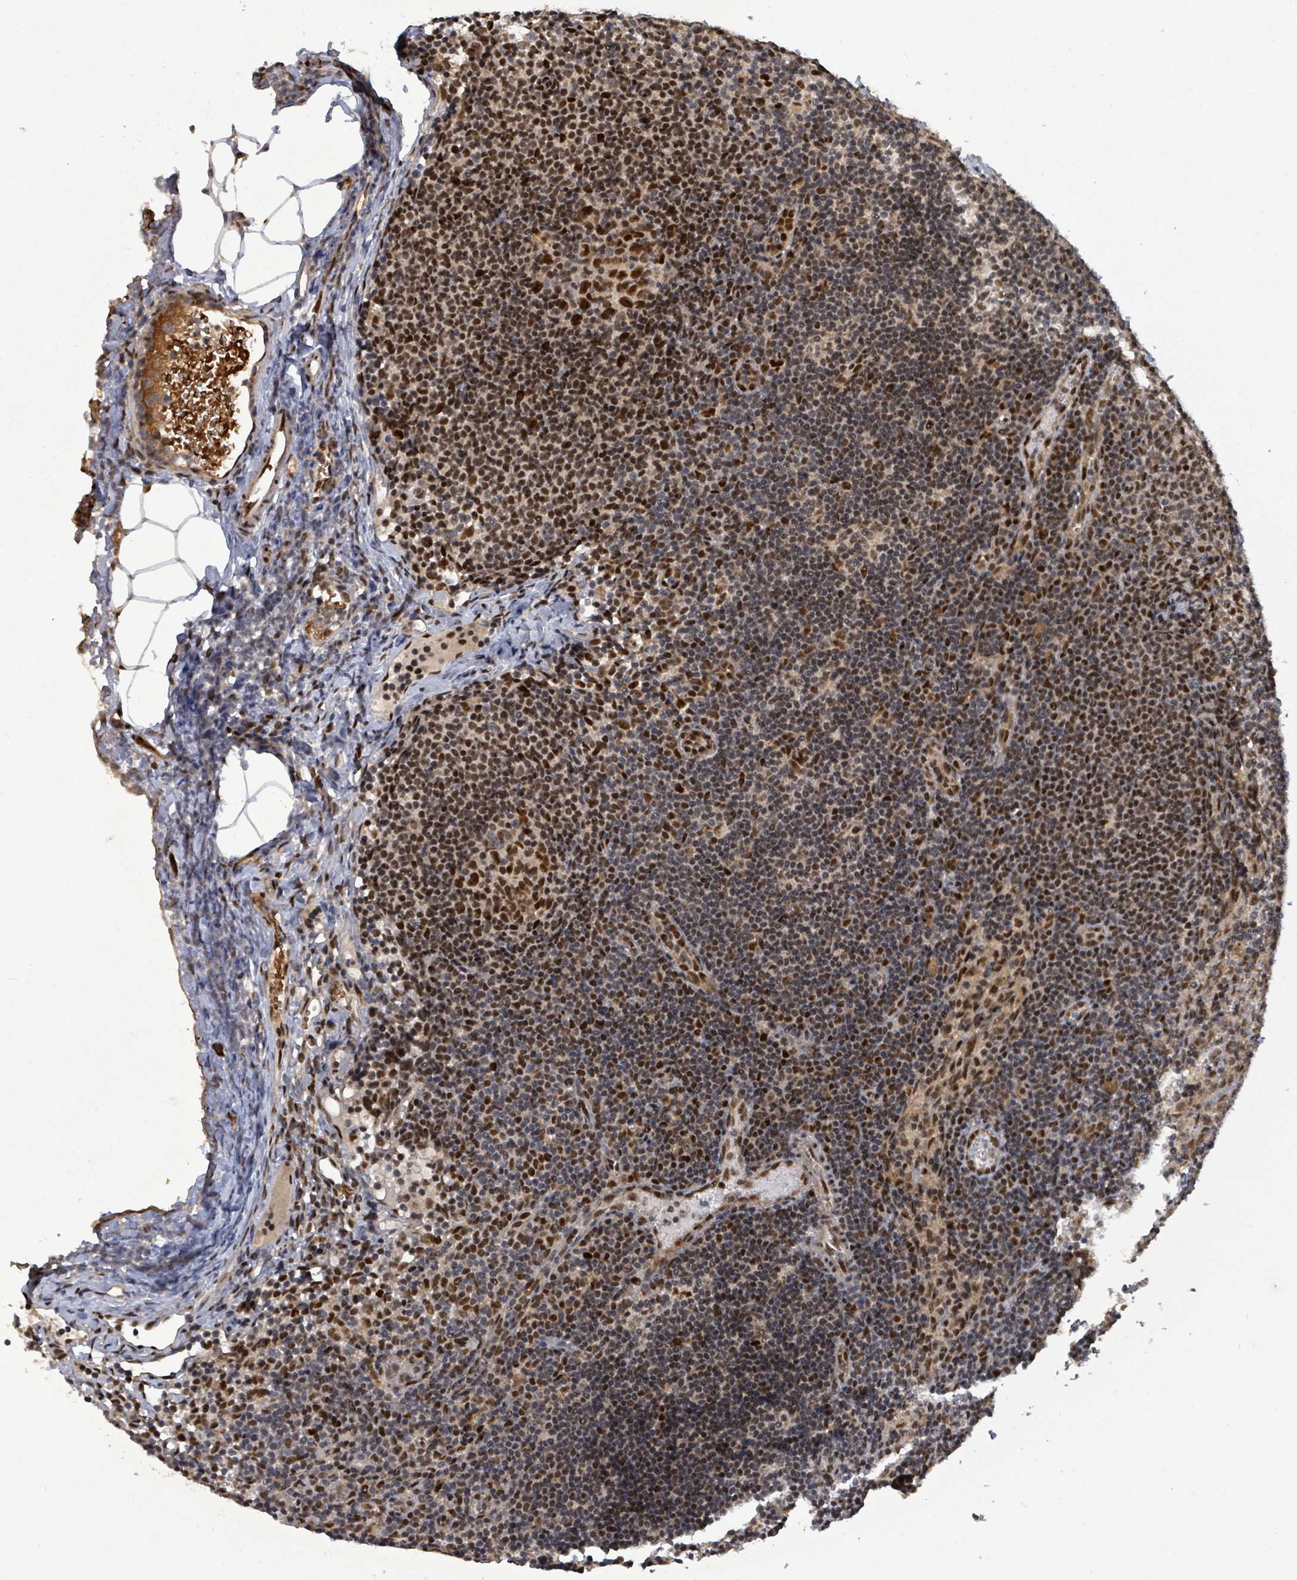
{"staining": {"intensity": "strong", "quantity": ">75%", "location": "nuclear"}, "tissue": "lymph node", "cell_type": "Germinal center cells", "image_type": "normal", "snomed": [{"axis": "morphology", "description": "Normal tissue, NOS"}, {"axis": "topography", "description": "Lymph node"}], "caption": "High-power microscopy captured an immunohistochemistry (IHC) photomicrograph of unremarkable lymph node, revealing strong nuclear expression in approximately >75% of germinal center cells. (DAB (3,3'-diaminobenzidine) = brown stain, brightfield microscopy at high magnification).", "gene": "PATZ1", "patient": {"sex": "female", "age": 37}}